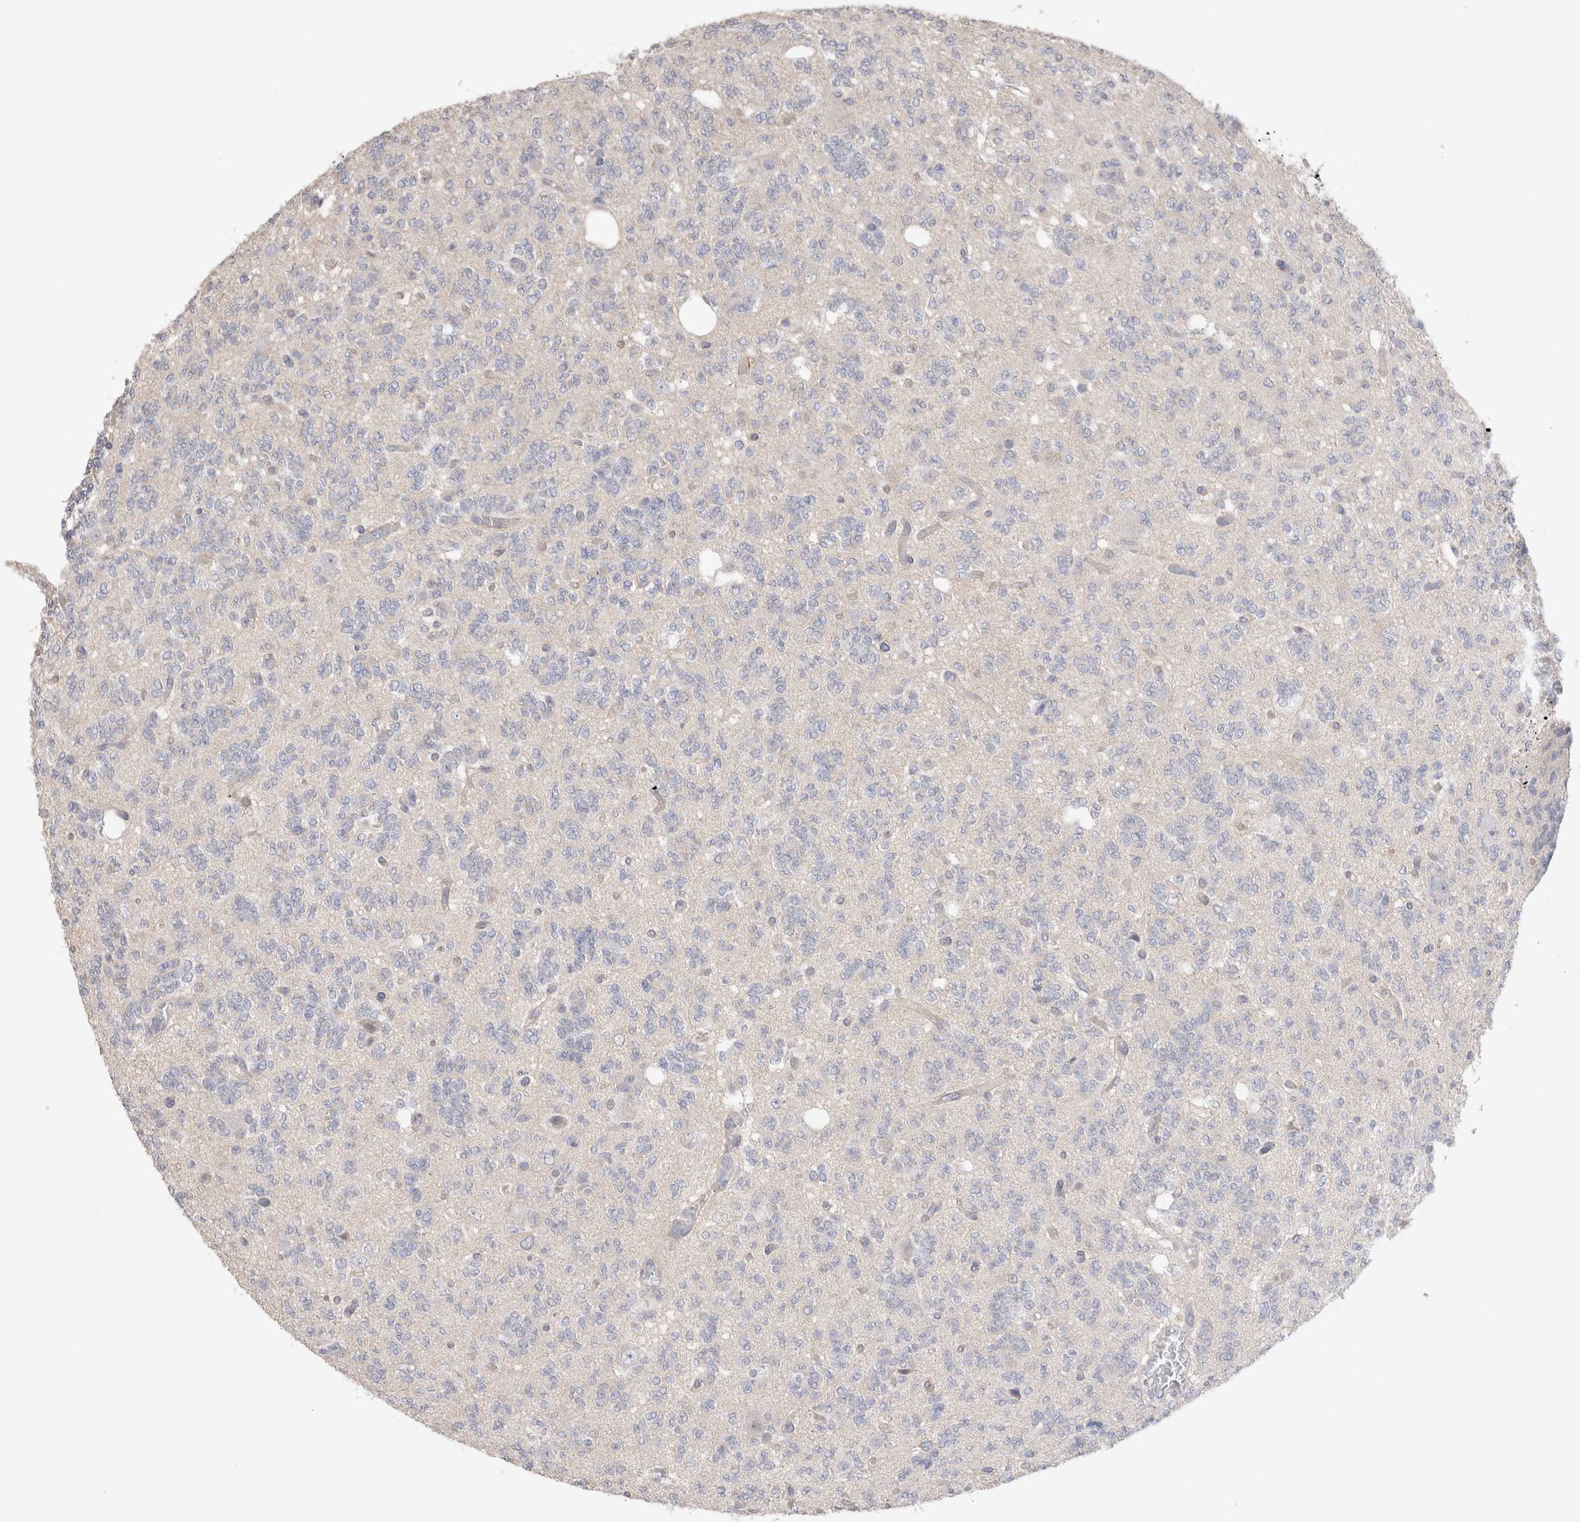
{"staining": {"intensity": "negative", "quantity": "none", "location": "none"}, "tissue": "glioma", "cell_type": "Tumor cells", "image_type": "cancer", "snomed": [{"axis": "morphology", "description": "Glioma, malignant, Low grade"}, {"axis": "topography", "description": "Brain"}], "caption": "IHC of human low-grade glioma (malignant) exhibits no expression in tumor cells. (Stains: DAB (3,3'-diaminobenzidine) immunohistochemistry with hematoxylin counter stain, Microscopy: brightfield microscopy at high magnification).", "gene": "DMD", "patient": {"sex": "male", "age": 38}}